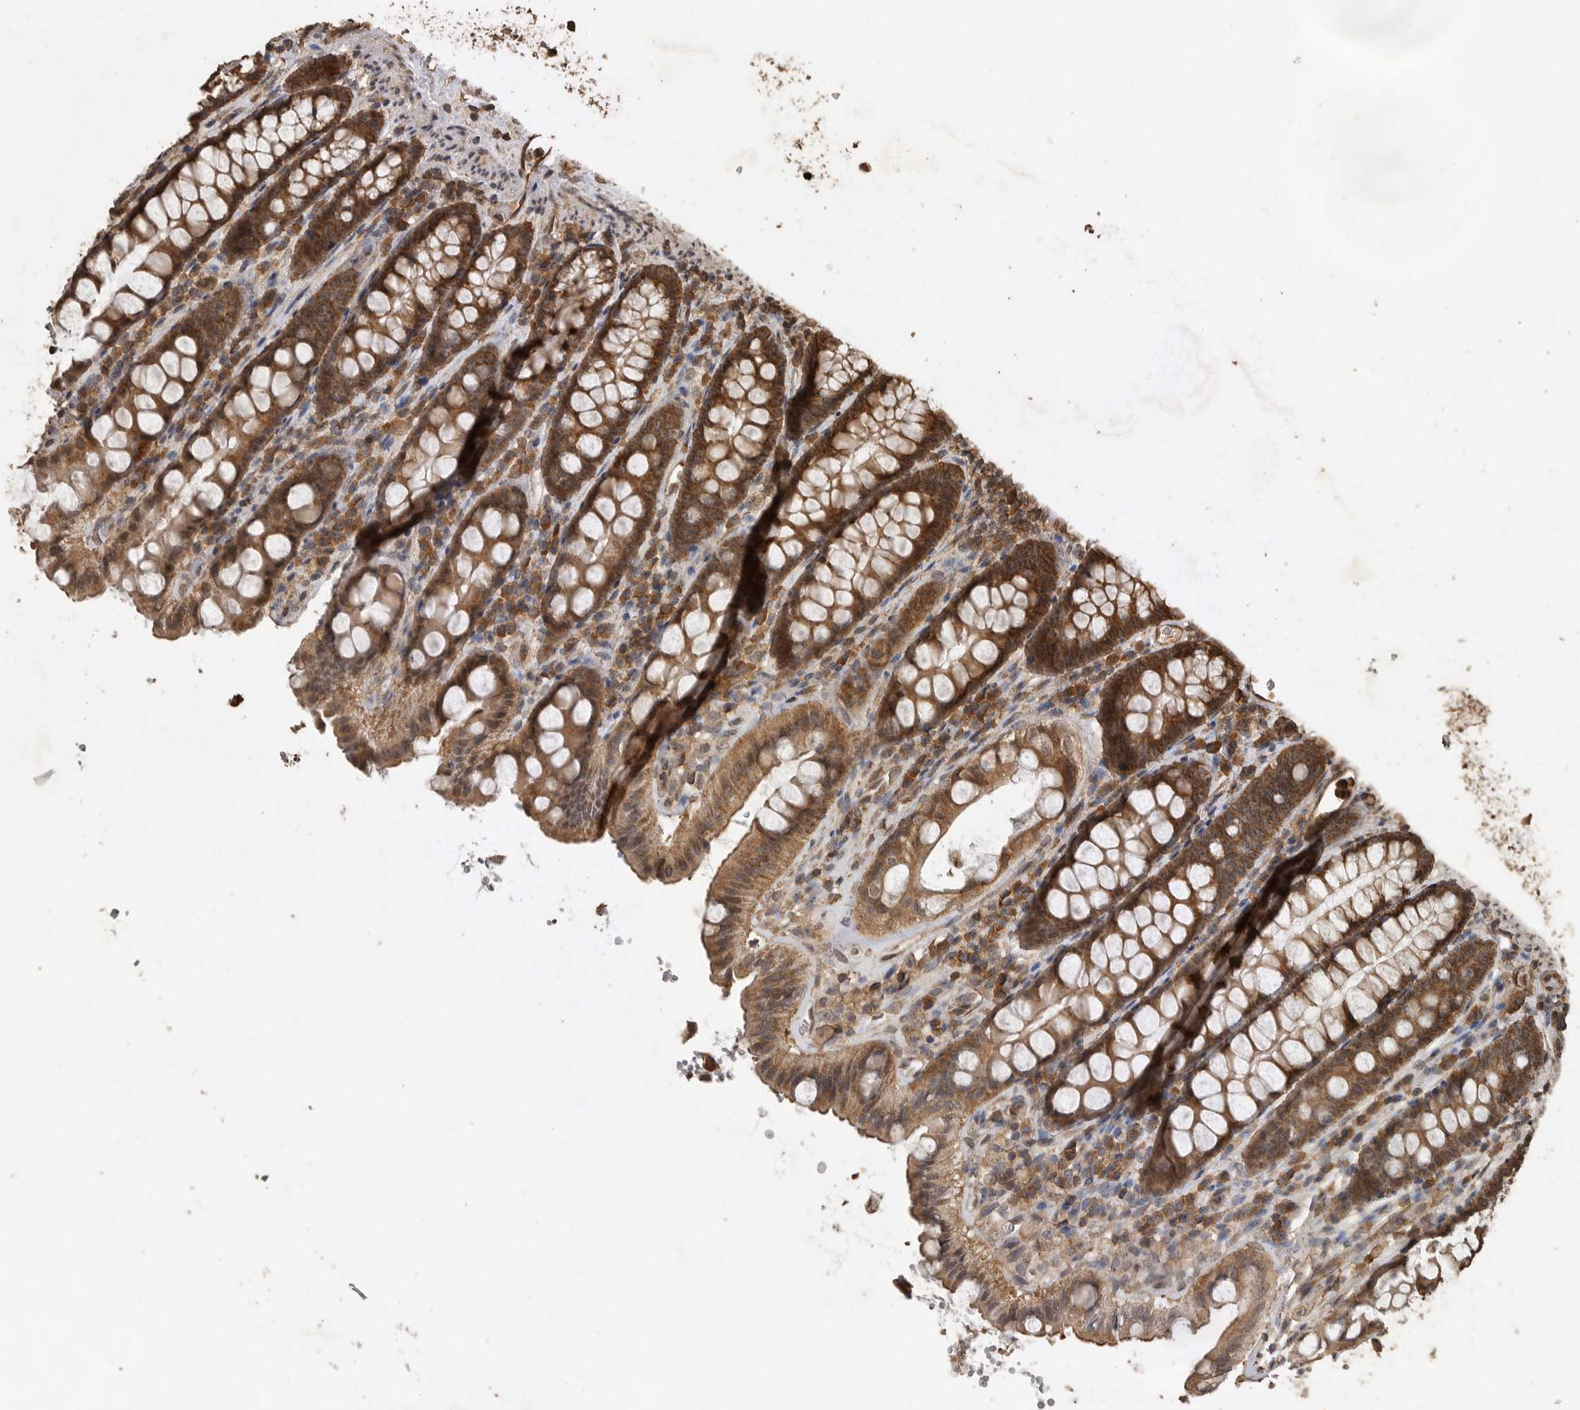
{"staining": {"intensity": "moderate", "quantity": ">75%", "location": "cytoplasmic/membranous"}, "tissue": "colon", "cell_type": "Endothelial cells", "image_type": "normal", "snomed": [{"axis": "morphology", "description": "Normal tissue, NOS"}, {"axis": "topography", "description": "Colon"}, {"axis": "topography", "description": "Peripheral nerve tissue"}], "caption": "Immunohistochemical staining of unremarkable human colon reveals moderate cytoplasmic/membranous protein staining in approximately >75% of endothelial cells.", "gene": "PINK1", "patient": {"sex": "female", "age": 61}}